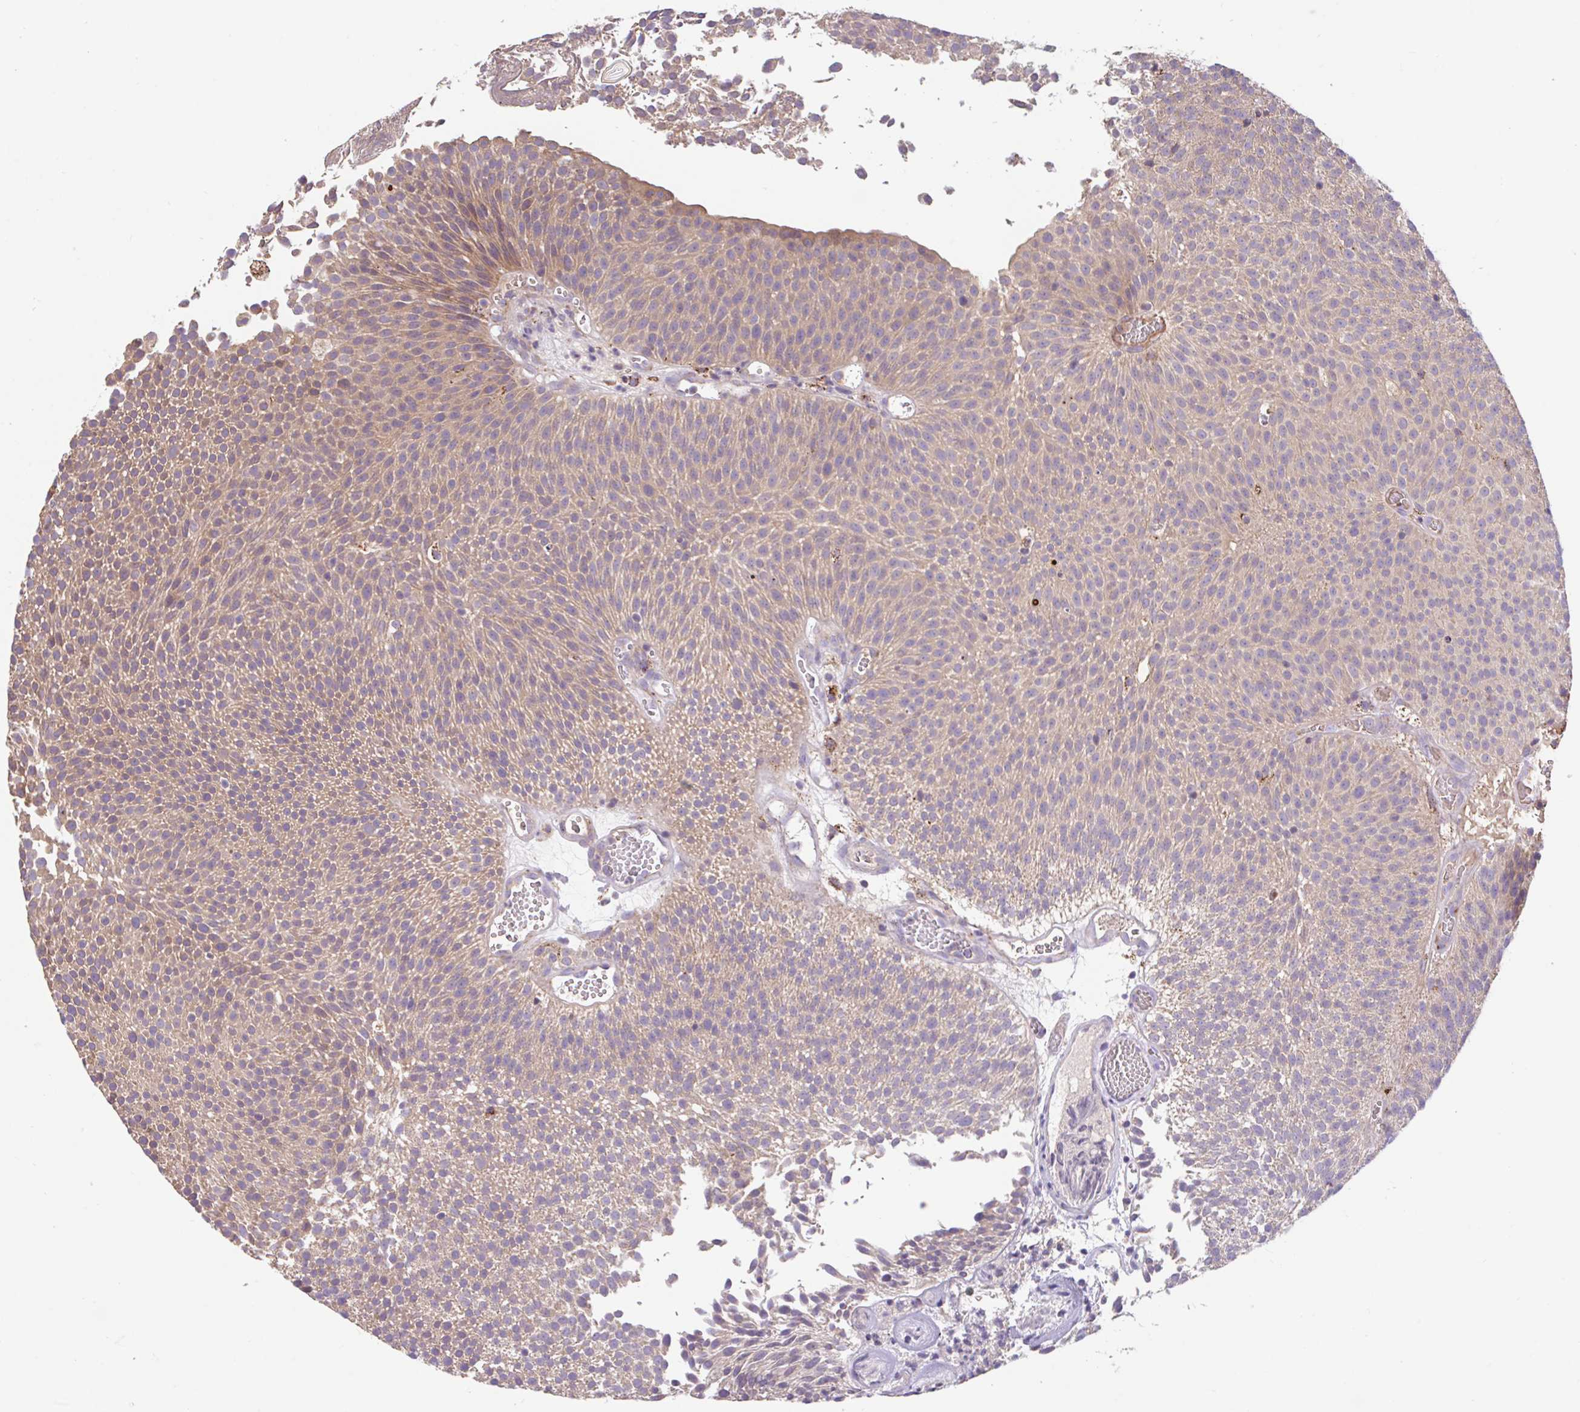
{"staining": {"intensity": "weak", "quantity": ">75%", "location": "cytoplasmic/membranous"}, "tissue": "urothelial cancer", "cell_type": "Tumor cells", "image_type": "cancer", "snomed": [{"axis": "morphology", "description": "Urothelial carcinoma, Low grade"}, {"axis": "topography", "description": "Urinary bladder"}], "caption": "An immunohistochemistry micrograph of neoplastic tissue is shown. Protein staining in brown labels weak cytoplasmic/membranous positivity in low-grade urothelial carcinoma within tumor cells. The staining was performed using DAB, with brown indicating positive protein expression. Nuclei are stained blue with hematoxylin.", "gene": "RALBP1", "patient": {"sex": "female", "age": 79}}